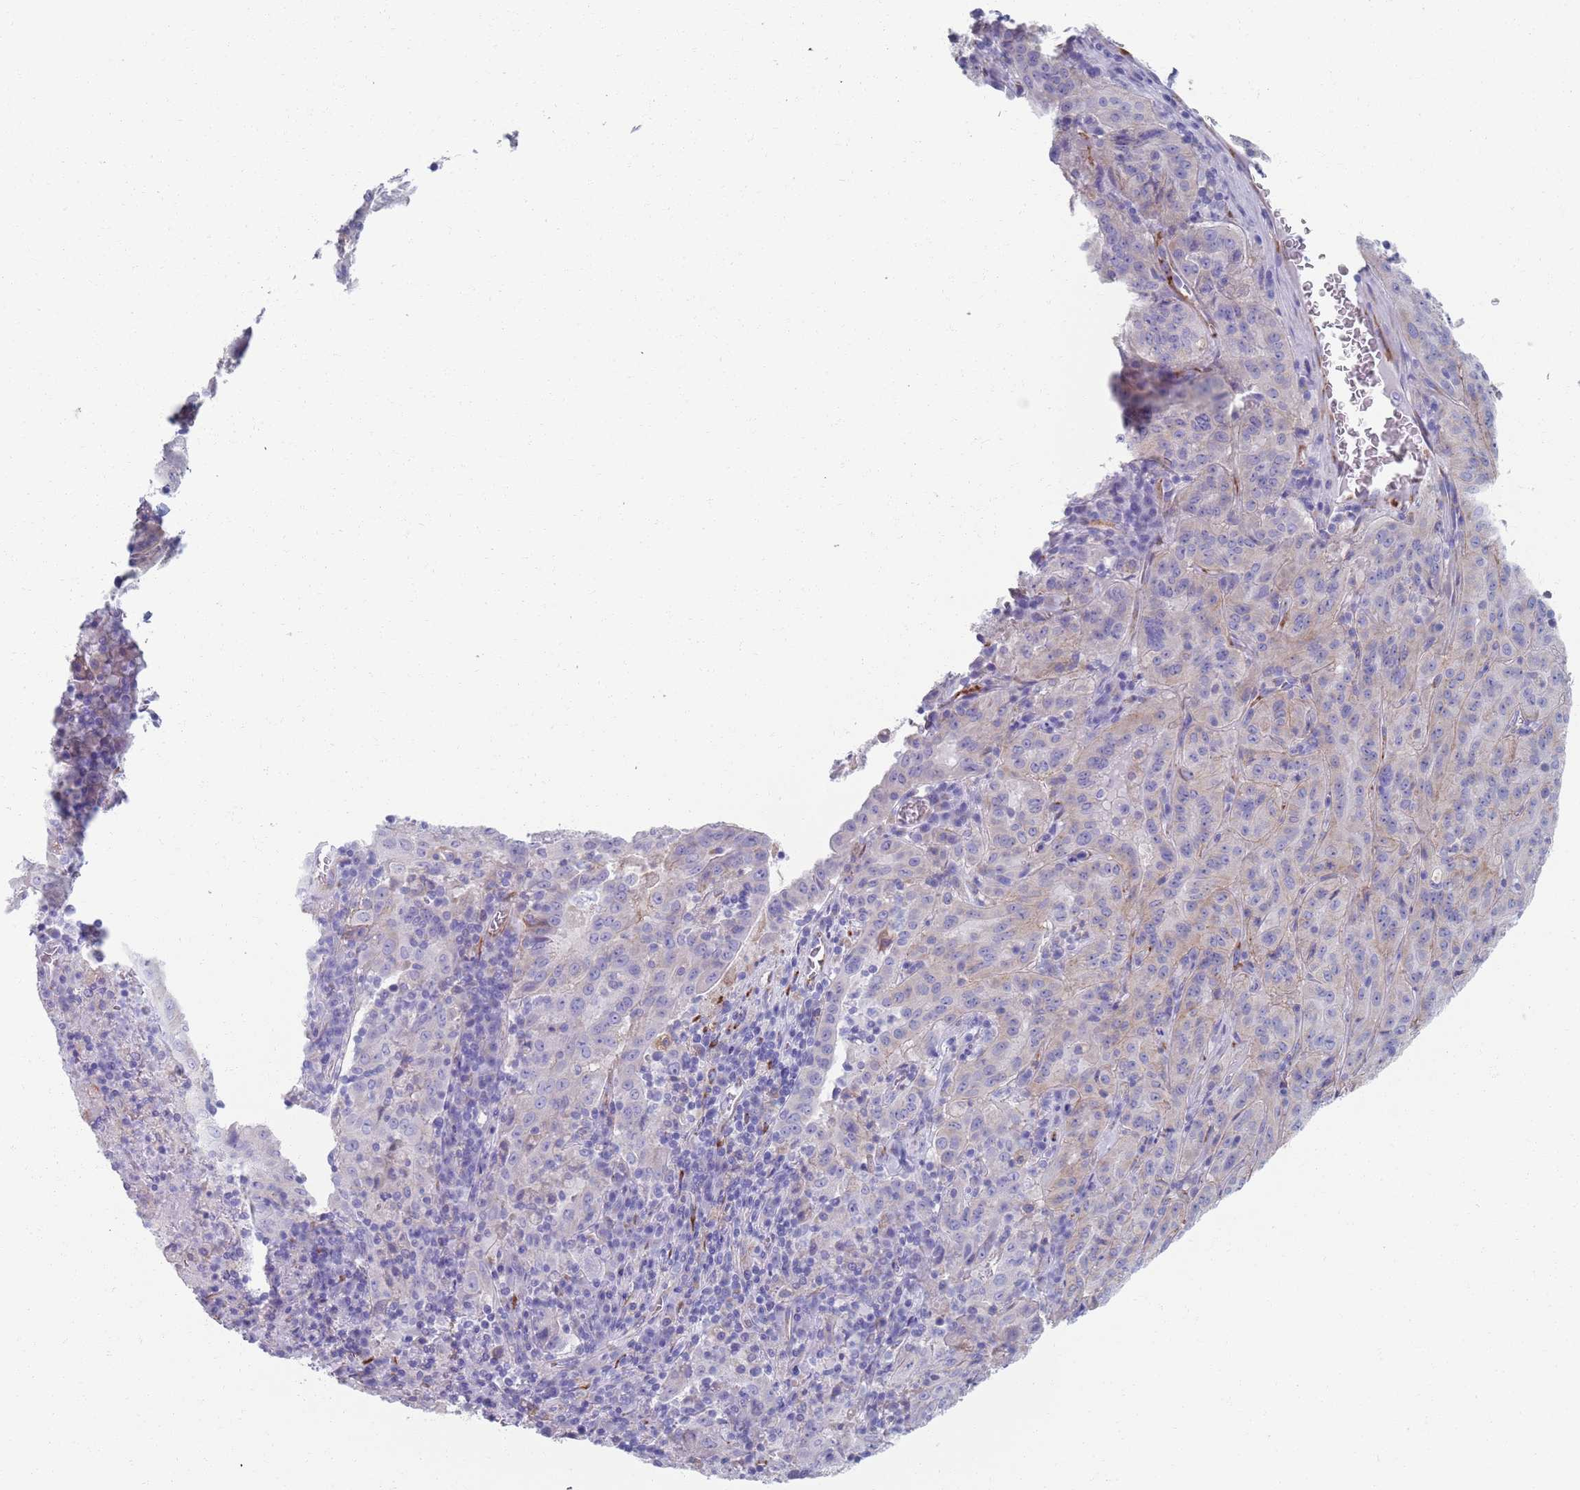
{"staining": {"intensity": "moderate", "quantity": "<25%", "location": "cytoplasmic/membranous"}, "tissue": "pancreatic cancer", "cell_type": "Tumor cells", "image_type": "cancer", "snomed": [{"axis": "morphology", "description": "Adenocarcinoma, NOS"}, {"axis": "topography", "description": "Pancreas"}], "caption": "A high-resolution image shows IHC staining of pancreatic adenocarcinoma, which shows moderate cytoplasmic/membranous expression in approximately <25% of tumor cells.", "gene": "PLOD1", "patient": {"sex": "male", "age": 63}}